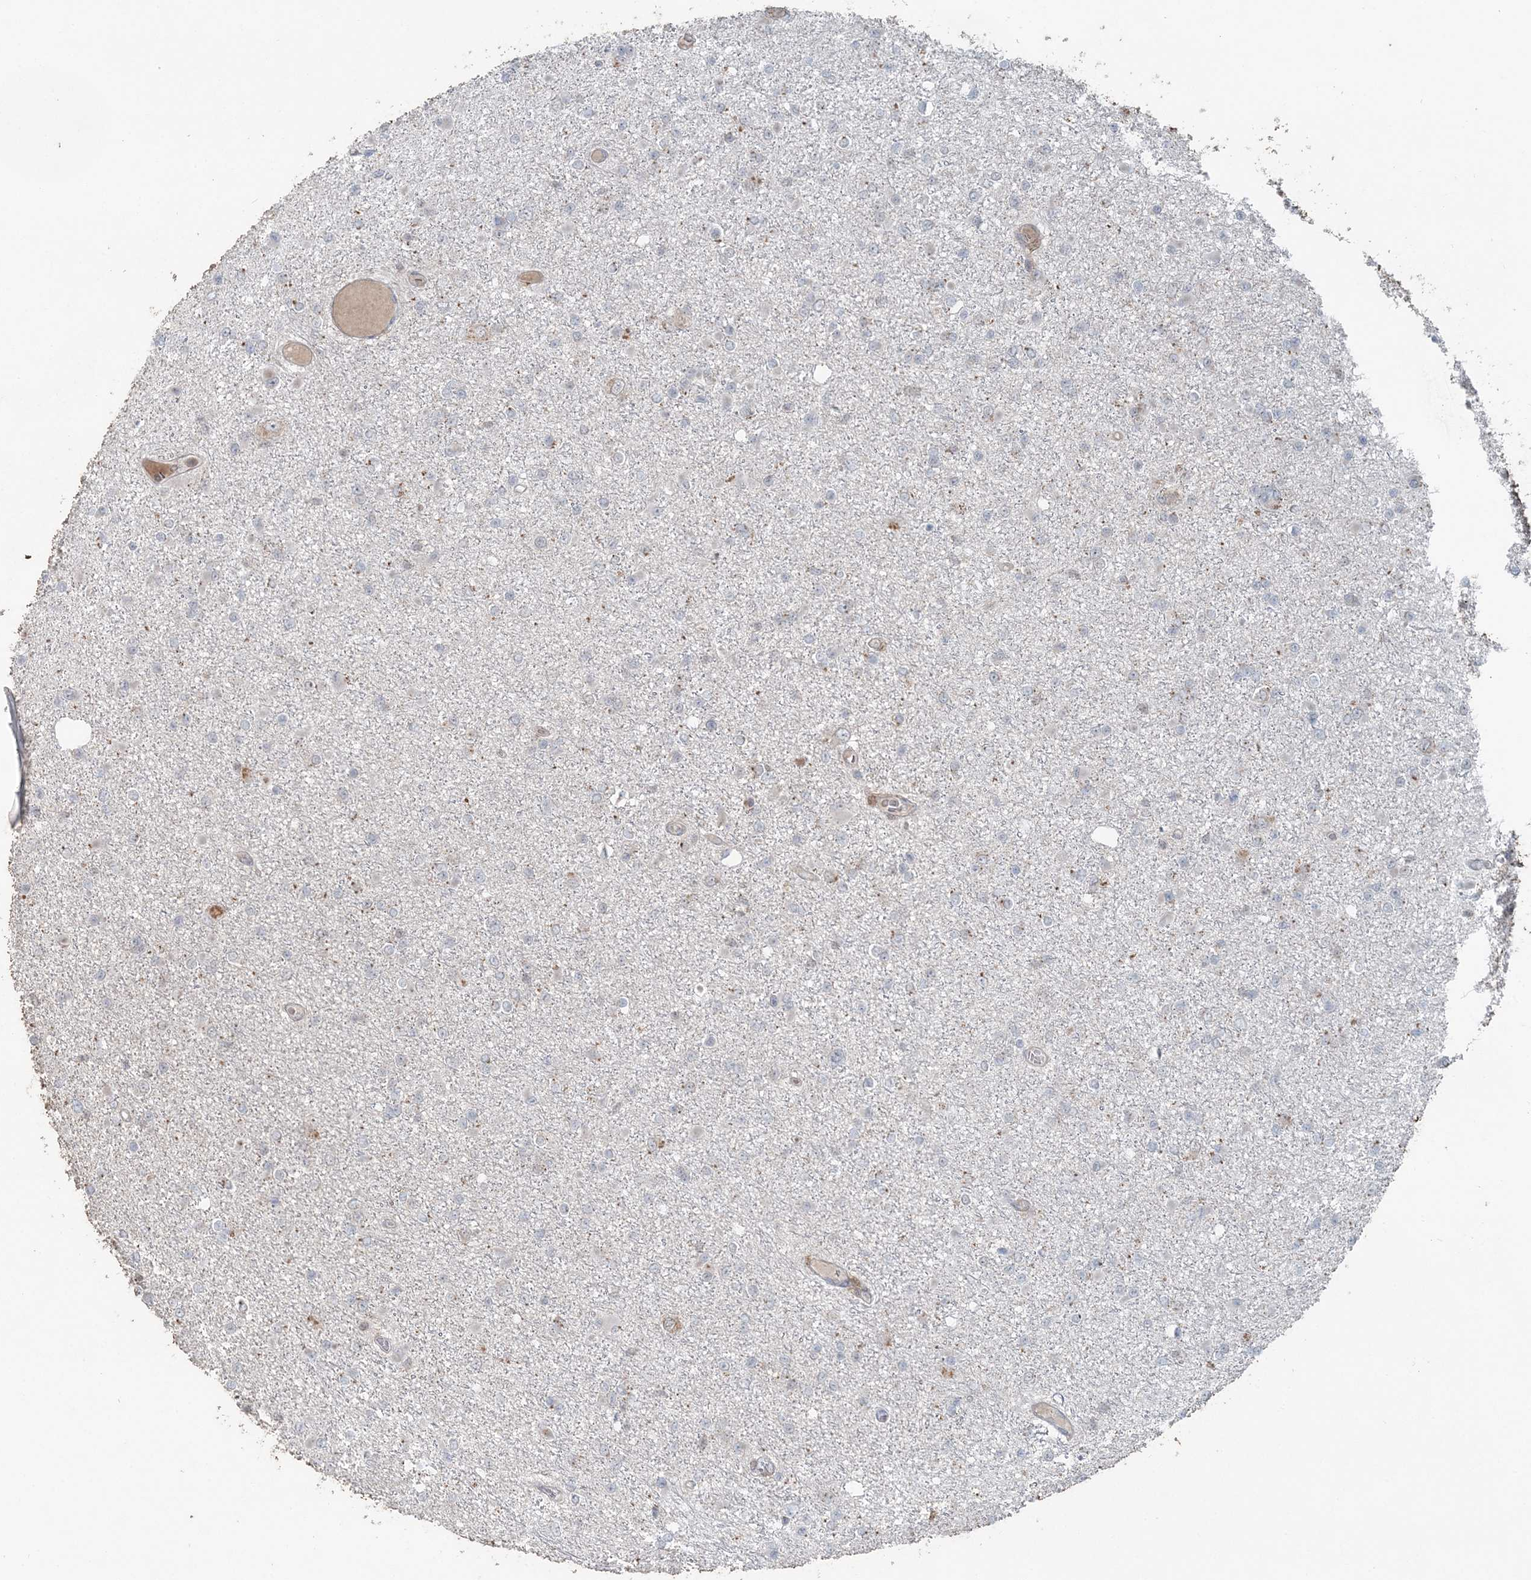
{"staining": {"intensity": "negative", "quantity": "none", "location": "none"}, "tissue": "glioma", "cell_type": "Tumor cells", "image_type": "cancer", "snomed": [{"axis": "morphology", "description": "Glioma, malignant, Low grade"}, {"axis": "topography", "description": "Brain"}], "caption": "IHC of glioma displays no staining in tumor cells.", "gene": "SLU7", "patient": {"sex": "female", "age": 22}}